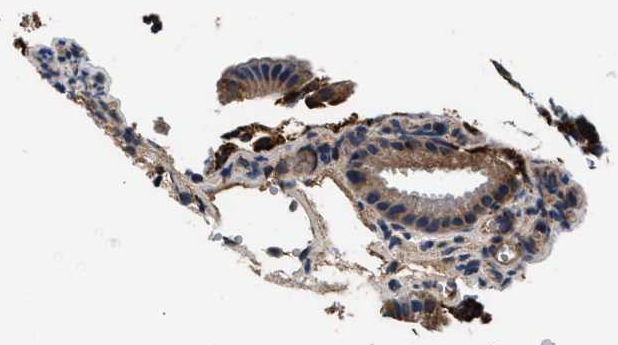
{"staining": {"intensity": "moderate", "quantity": ">75%", "location": "cytoplasmic/membranous"}, "tissue": "gallbladder", "cell_type": "Glandular cells", "image_type": "normal", "snomed": [{"axis": "morphology", "description": "Normal tissue, NOS"}, {"axis": "topography", "description": "Gallbladder"}], "caption": "A medium amount of moderate cytoplasmic/membranous staining is present in approximately >75% of glandular cells in normal gallbladder. (DAB (3,3'-diaminobenzidine) IHC with brightfield microscopy, high magnification).", "gene": "IMMT", "patient": {"sex": "female", "age": 24}}